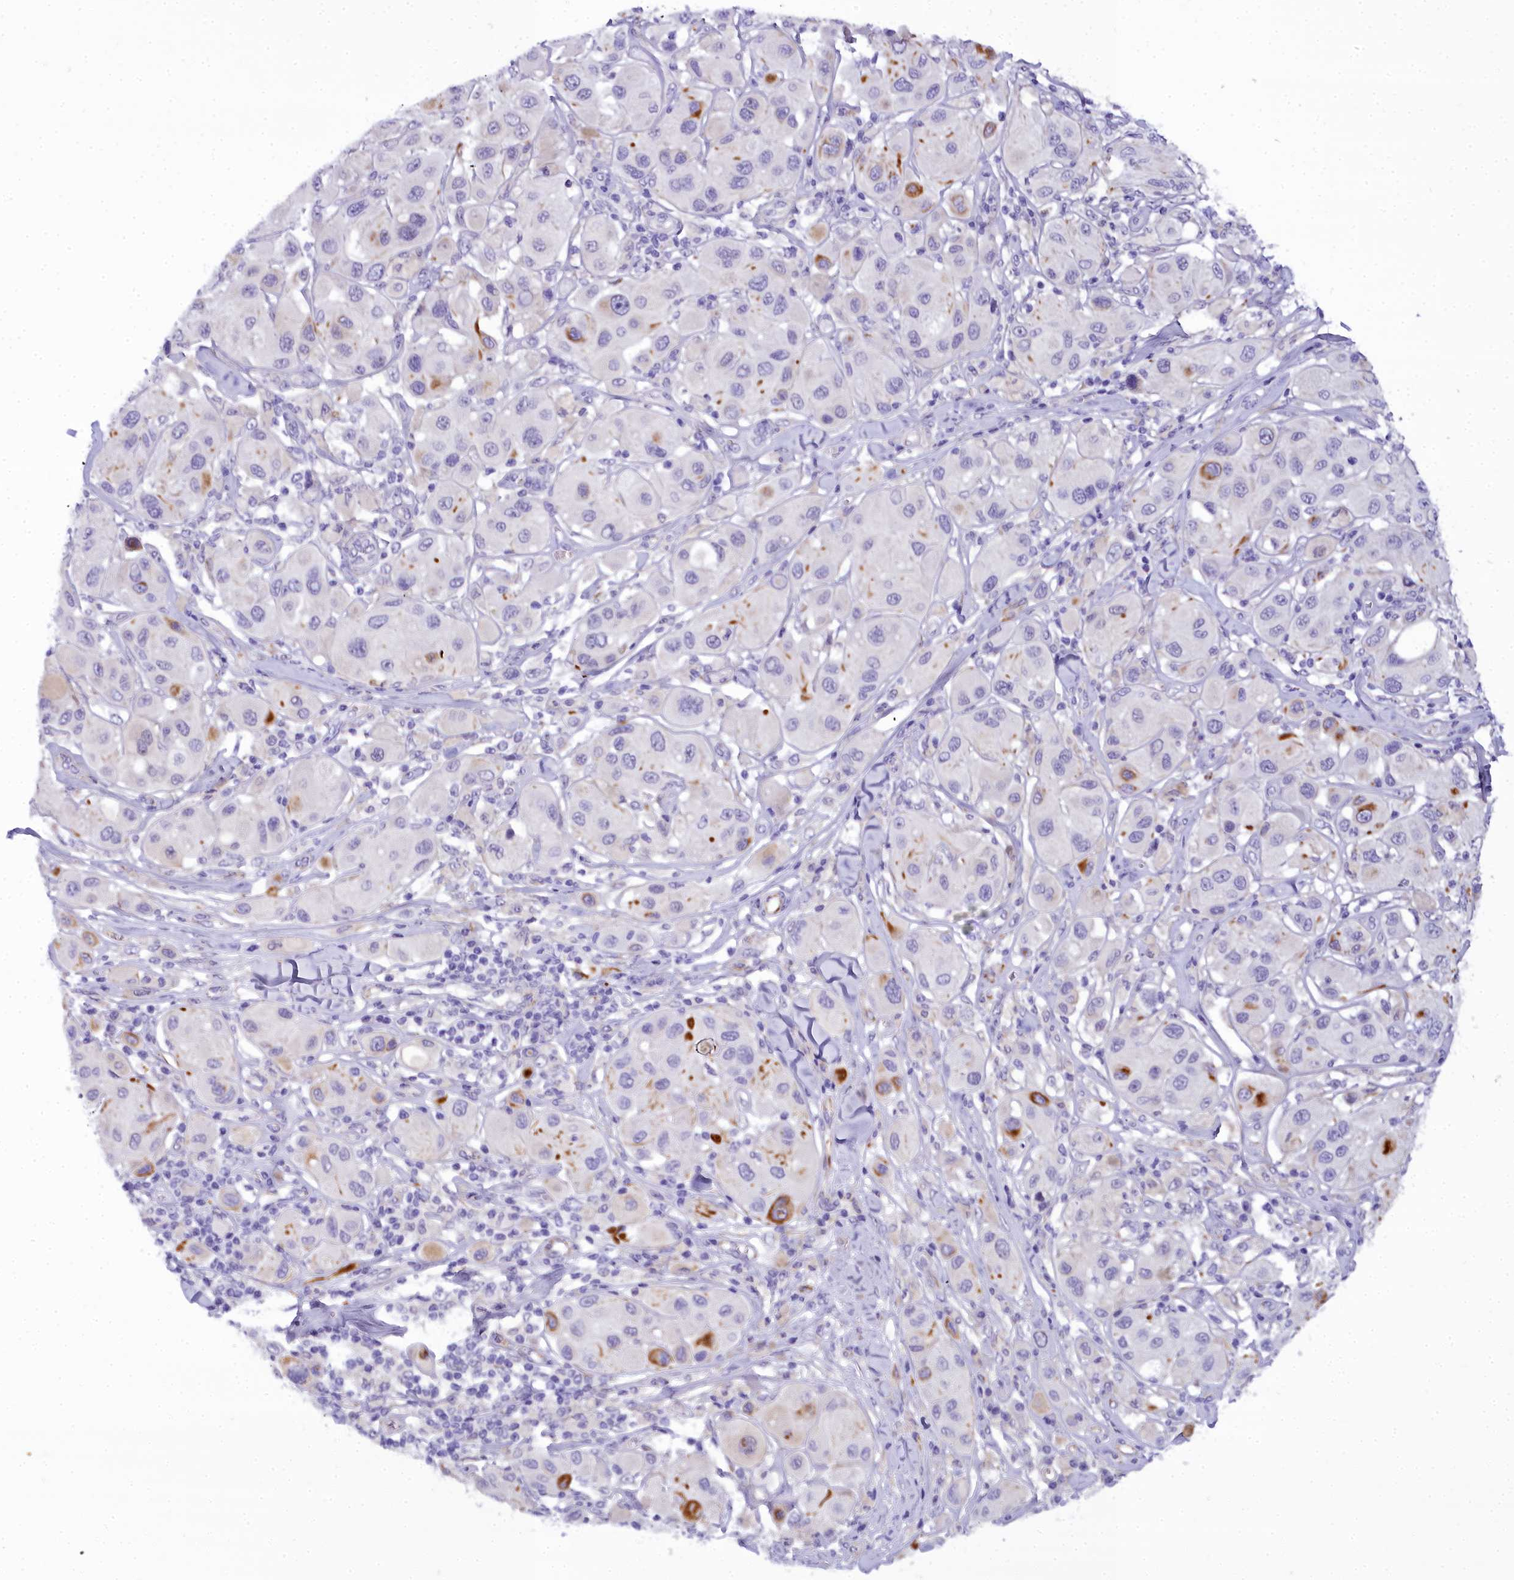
{"staining": {"intensity": "moderate", "quantity": "<25%", "location": "cytoplasmic/membranous"}, "tissue": "melanoma", "cell_type": "Tumor cells", "image_type": "cancer", "snomed": [{"axis": "morphology", "description": "Malignant melanoma, Metastatic site"}, {"axis": "topography", "description": "Skin"}], "caption": "DAB immunohistochemical staining of human malignant melanoma (metastatic site) exhibits moderate cytoplasmic/membranous protein staining in approximately <25% of tumor cells. The staining was performed using DAB (3,3'-diaminobenzidine), with brown indicating positive protein expression. Nuclei are stained blue with hematoxylin.", "gene": "TIMM22", "patient": {"sex": "male", "age": 41}}